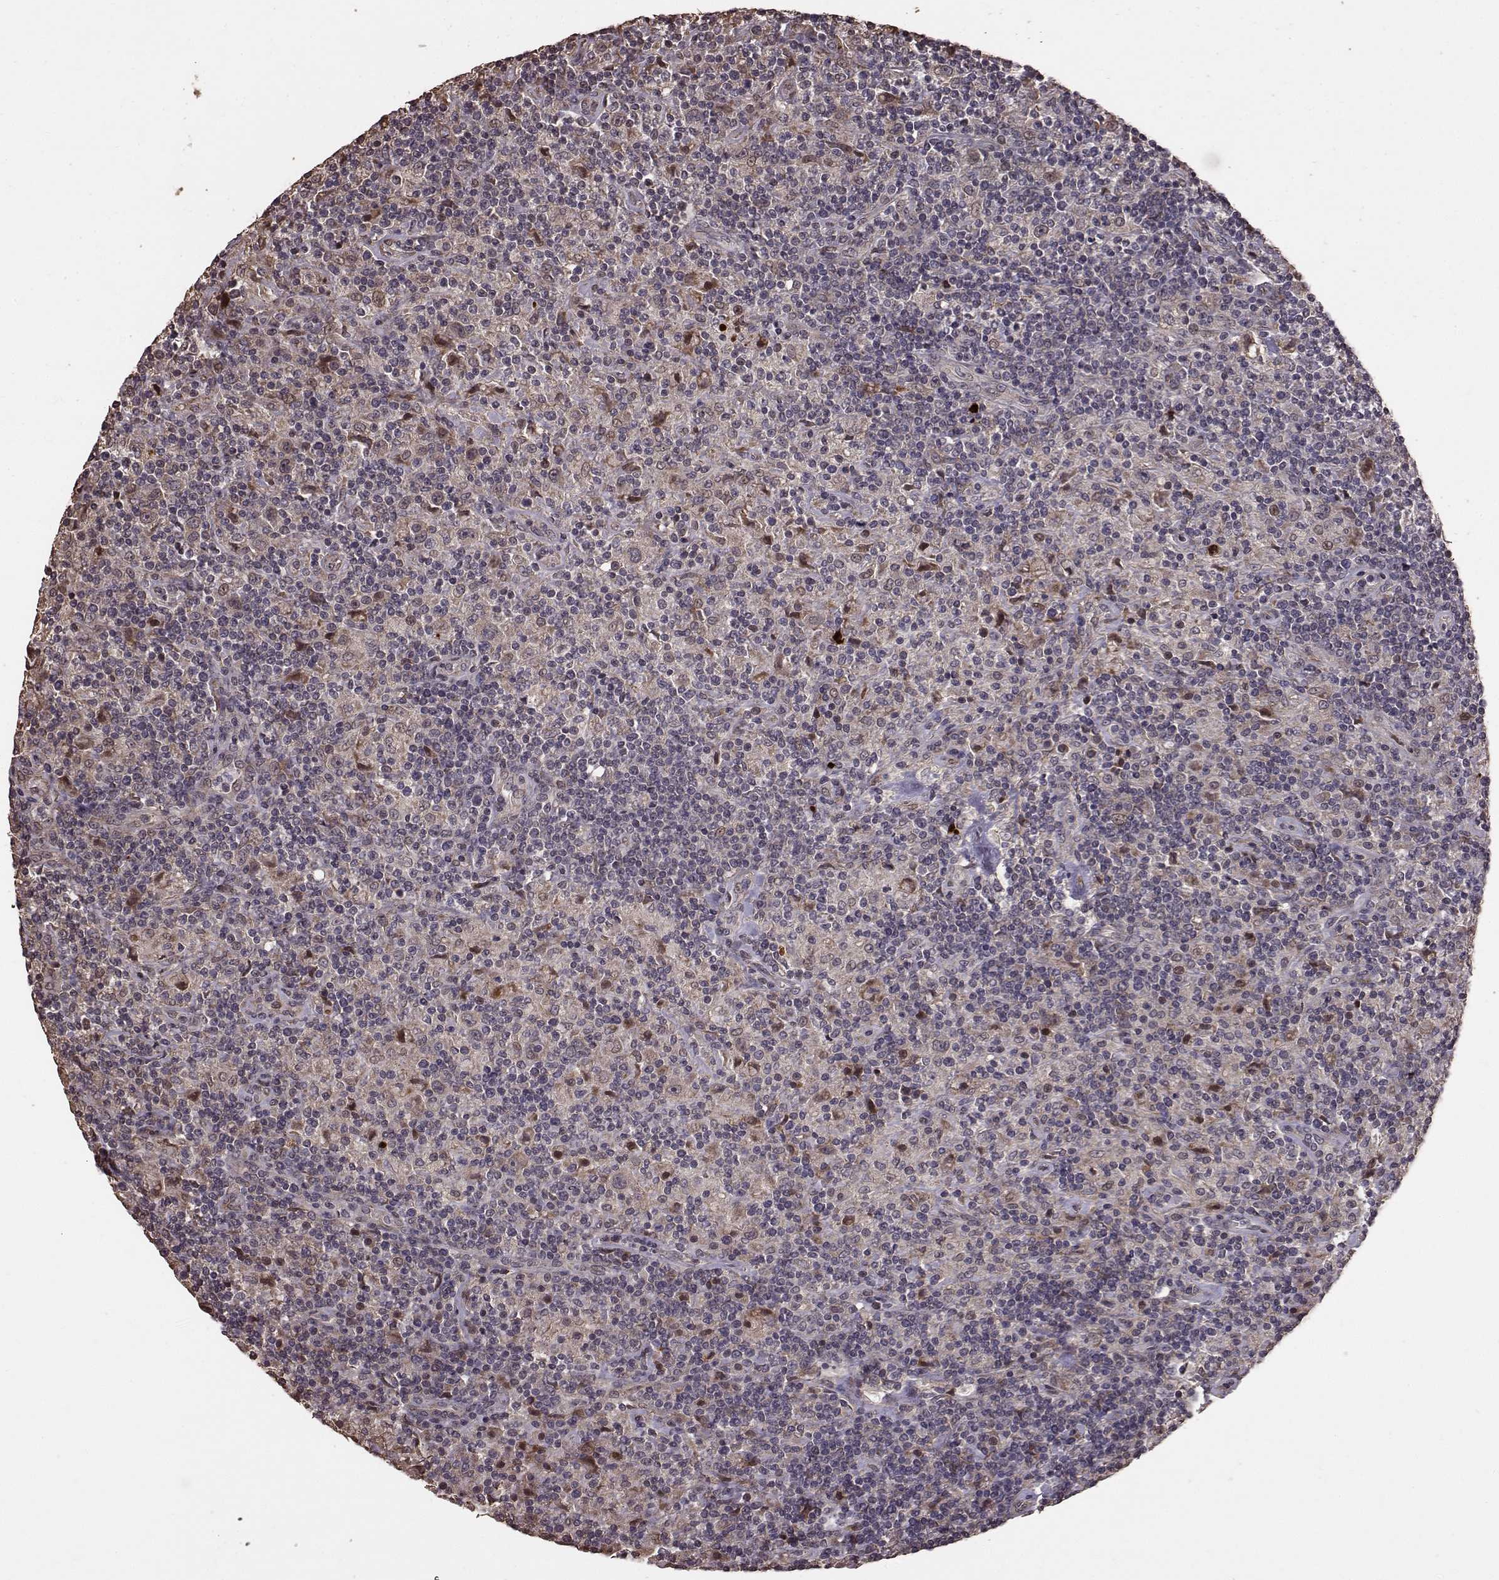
{"staining": {"intensity": "weak", "quantity": ">75%", "location": "cytoplasmic/membranous"}, "tissue": "lymphoma", "cell_type": "Tumor cells", "image_type": "cancer", "snomed": [{"axis": "morphology", "description": "Hodgkin's disease, NOS"}, {"axis": "topography", "description": "Lymph node"}], "caption": "Tumor cells reveal low levels of weak cytoplasmic/membranous positivity in approximately >75% of cells in human lymphoma. (DAB (3,3'-diaminobenzidine) IHC with brightfield microscopy, high magnification).", "gene": "USP15", "patient": {"sex": "male", "age": 70}}